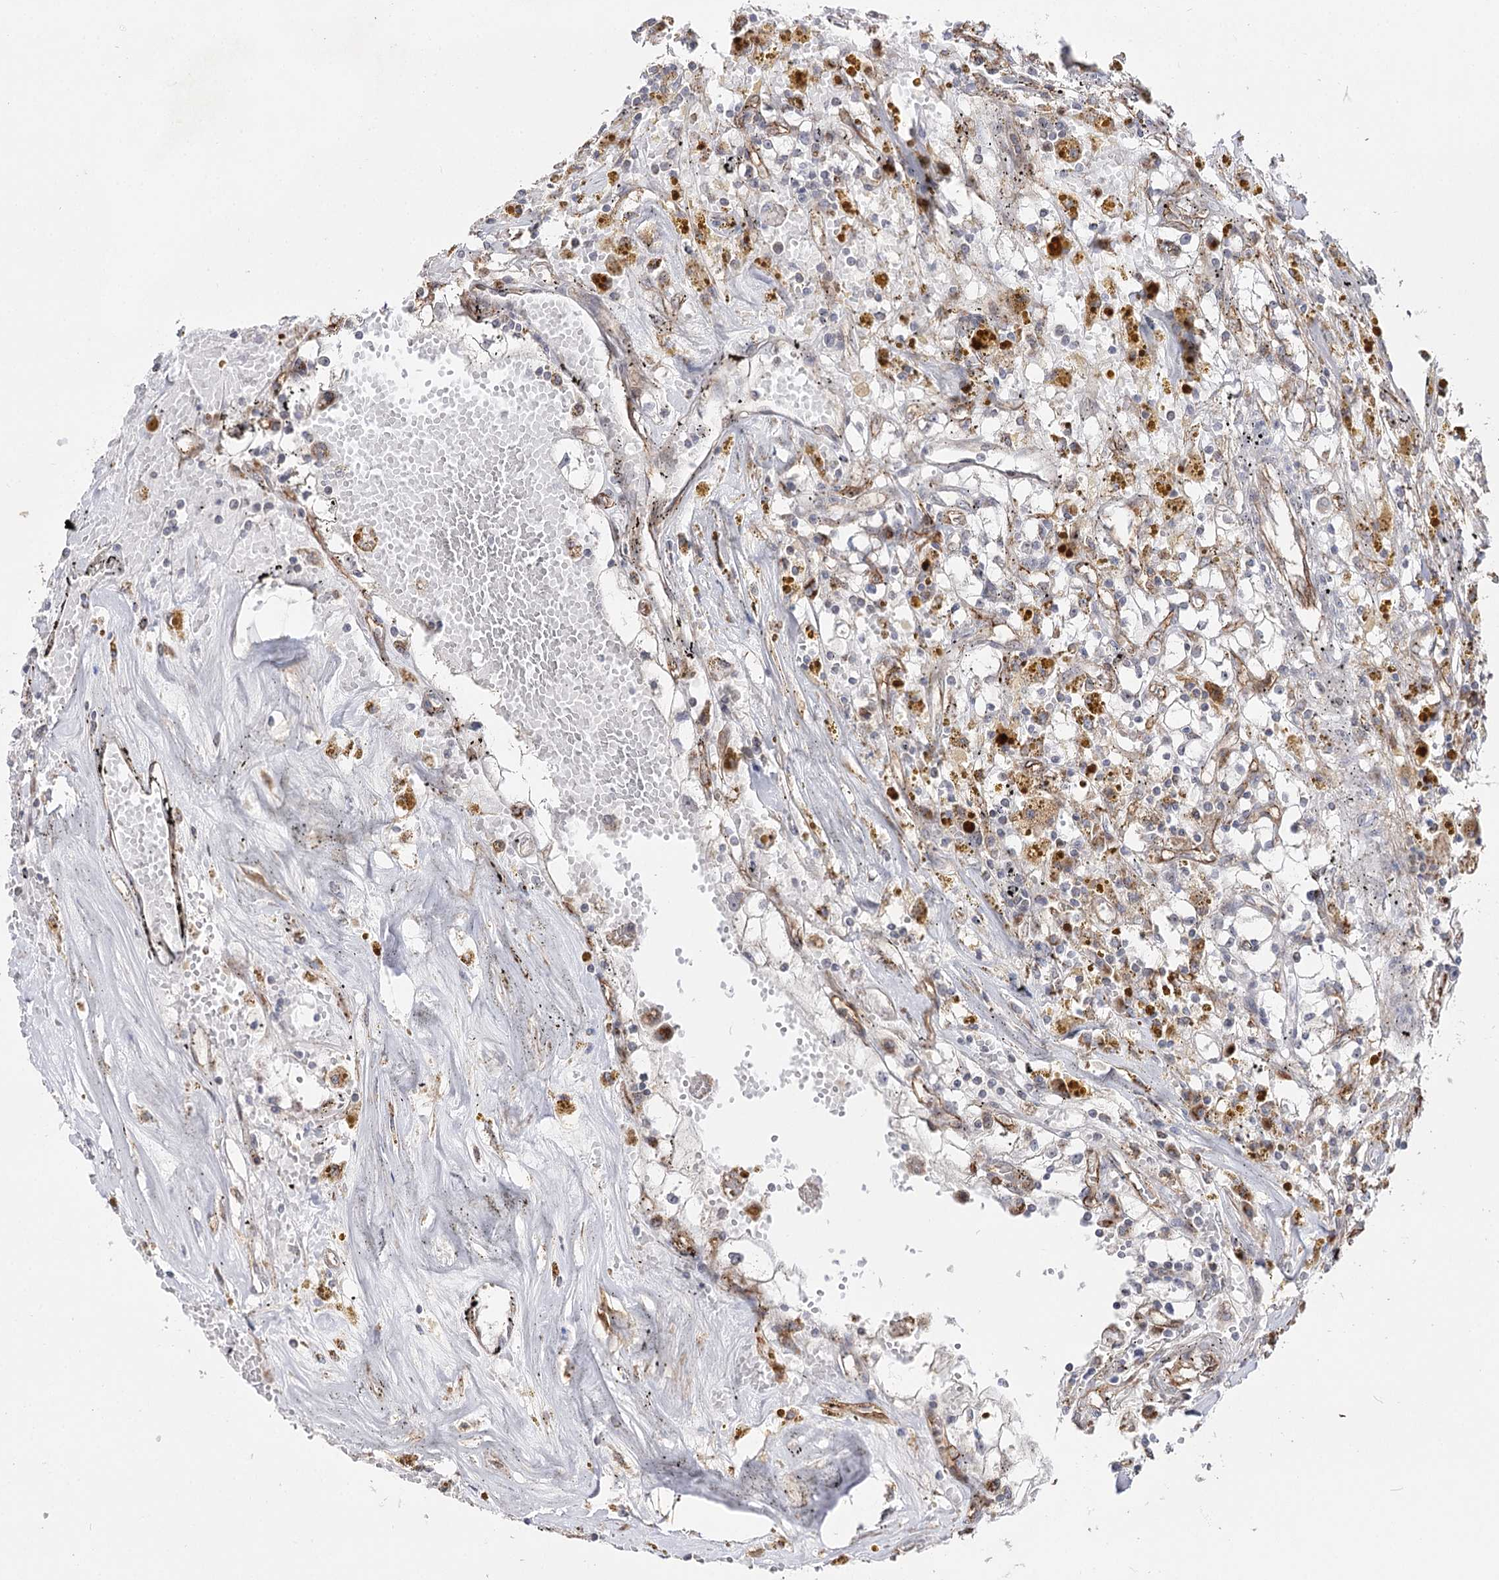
{"staining": {"intensity": "negative", "quantity": "none", "location": "none"}, "tissue": "renal cancer", "cell_type": "Tumor cells", "image_type": "cancer", "snomed": [{"axis": "morphology", "description": "Adenocarcinoma, NOS"}, {"axis": "topography", "description": "Kidney"}], "caption": "IHC photomicrograph of neoplastic tissue: human renal cancer stained with DAB exhibits no significant protein positivity in tumor cells. (Immunohistochemistry (ihc), brightfield microscopy, high magnification).", "gene": "CBR4", "patient": {"sex": "male", "age": 56}}